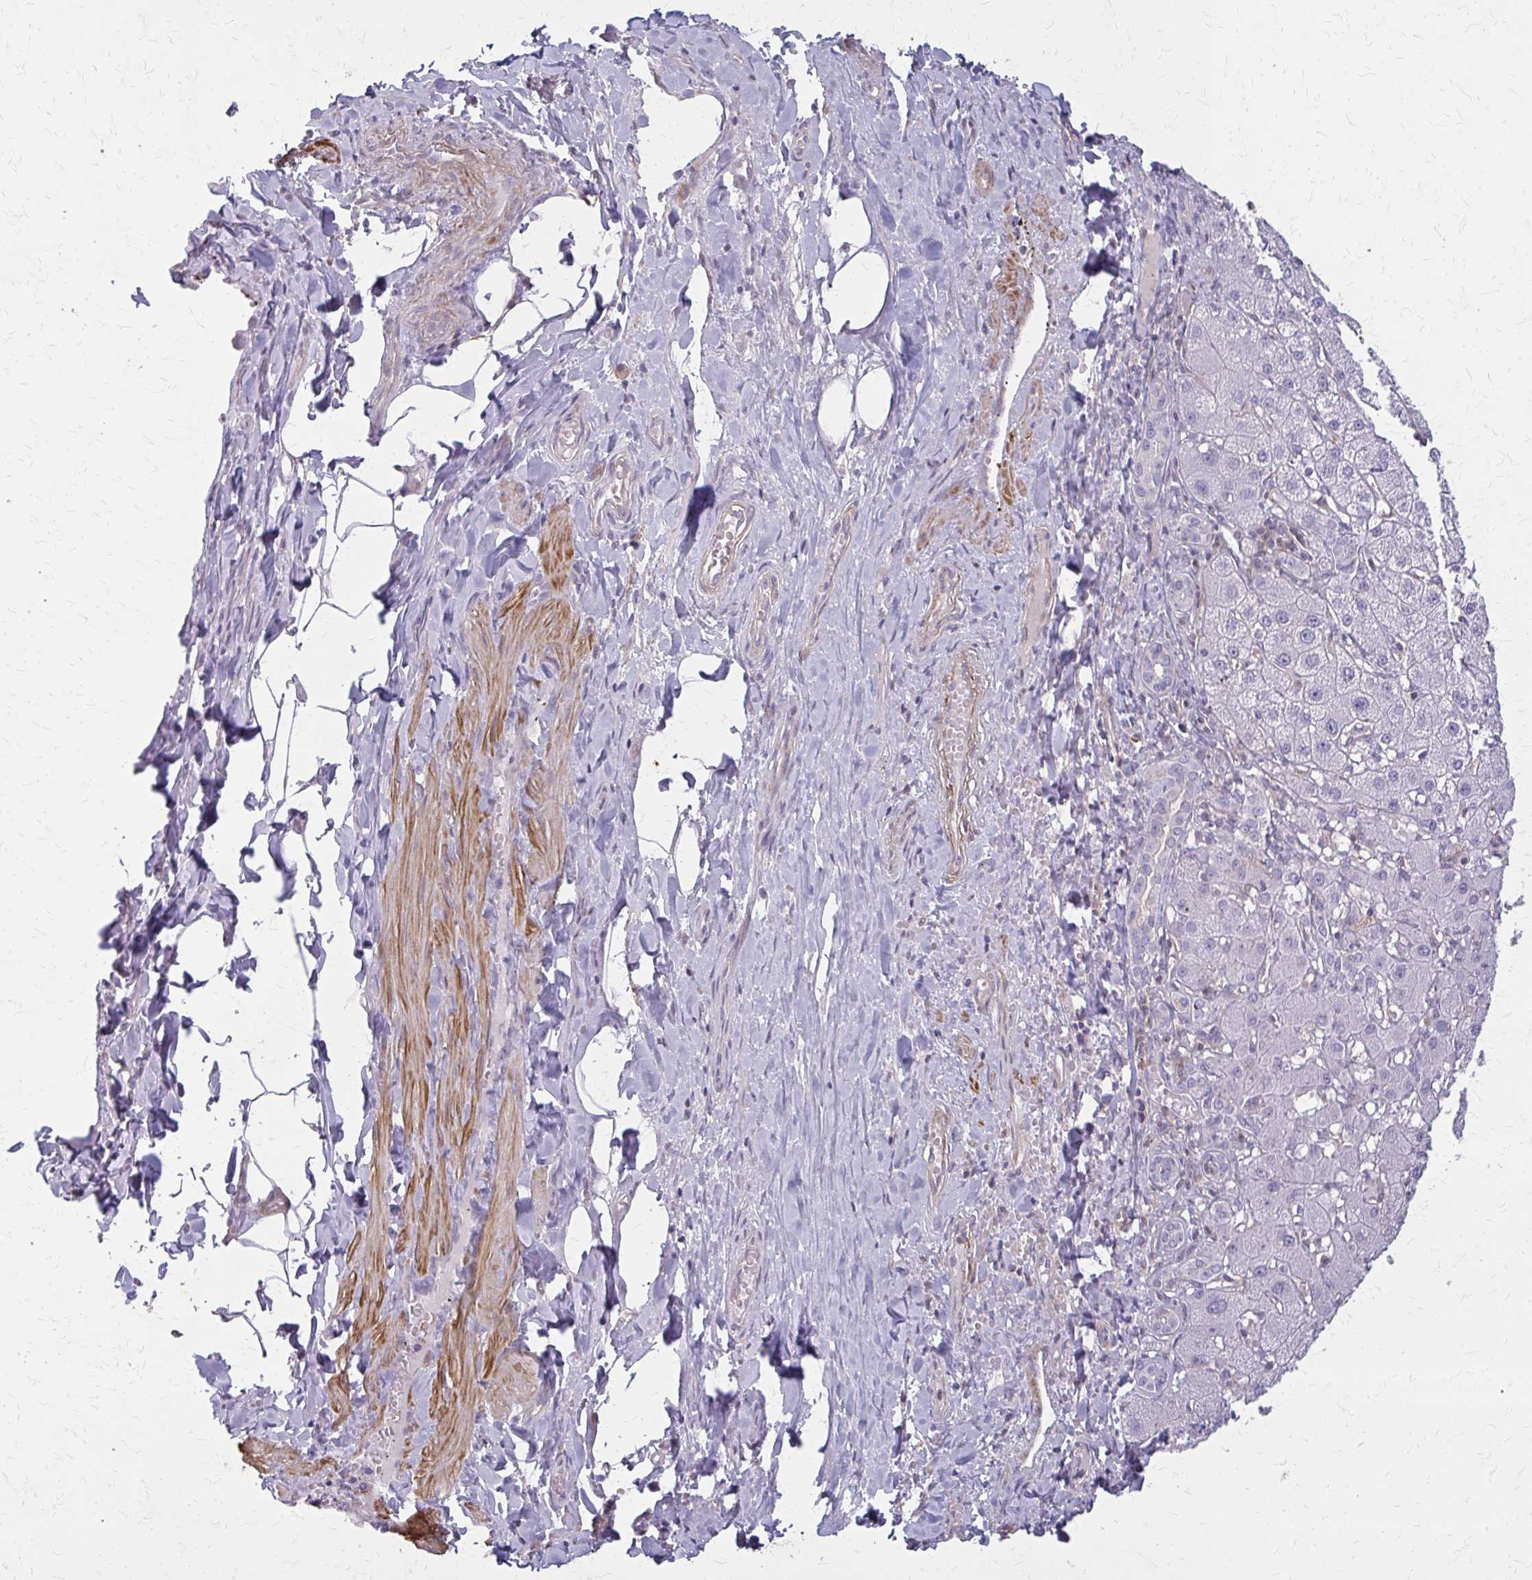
{"staining": {"intensity": "negative", "quantity": "none", "location": "none"}, "tissue": "liver cancer", "cell_type": "Tumor cells", "image_type": "cancer", "snomed": [{"axis": "morphology", "description": "Cholangiocarcinoma"}, {"axis": "topography", "description": "Liver"}], "caption": "Human cholangiocarcinoma (liver) stained for a protein using IHC shows no positivity in tumor cells.", "gene": "TENM4", "patient": {"sex": "male", "age": 59}}